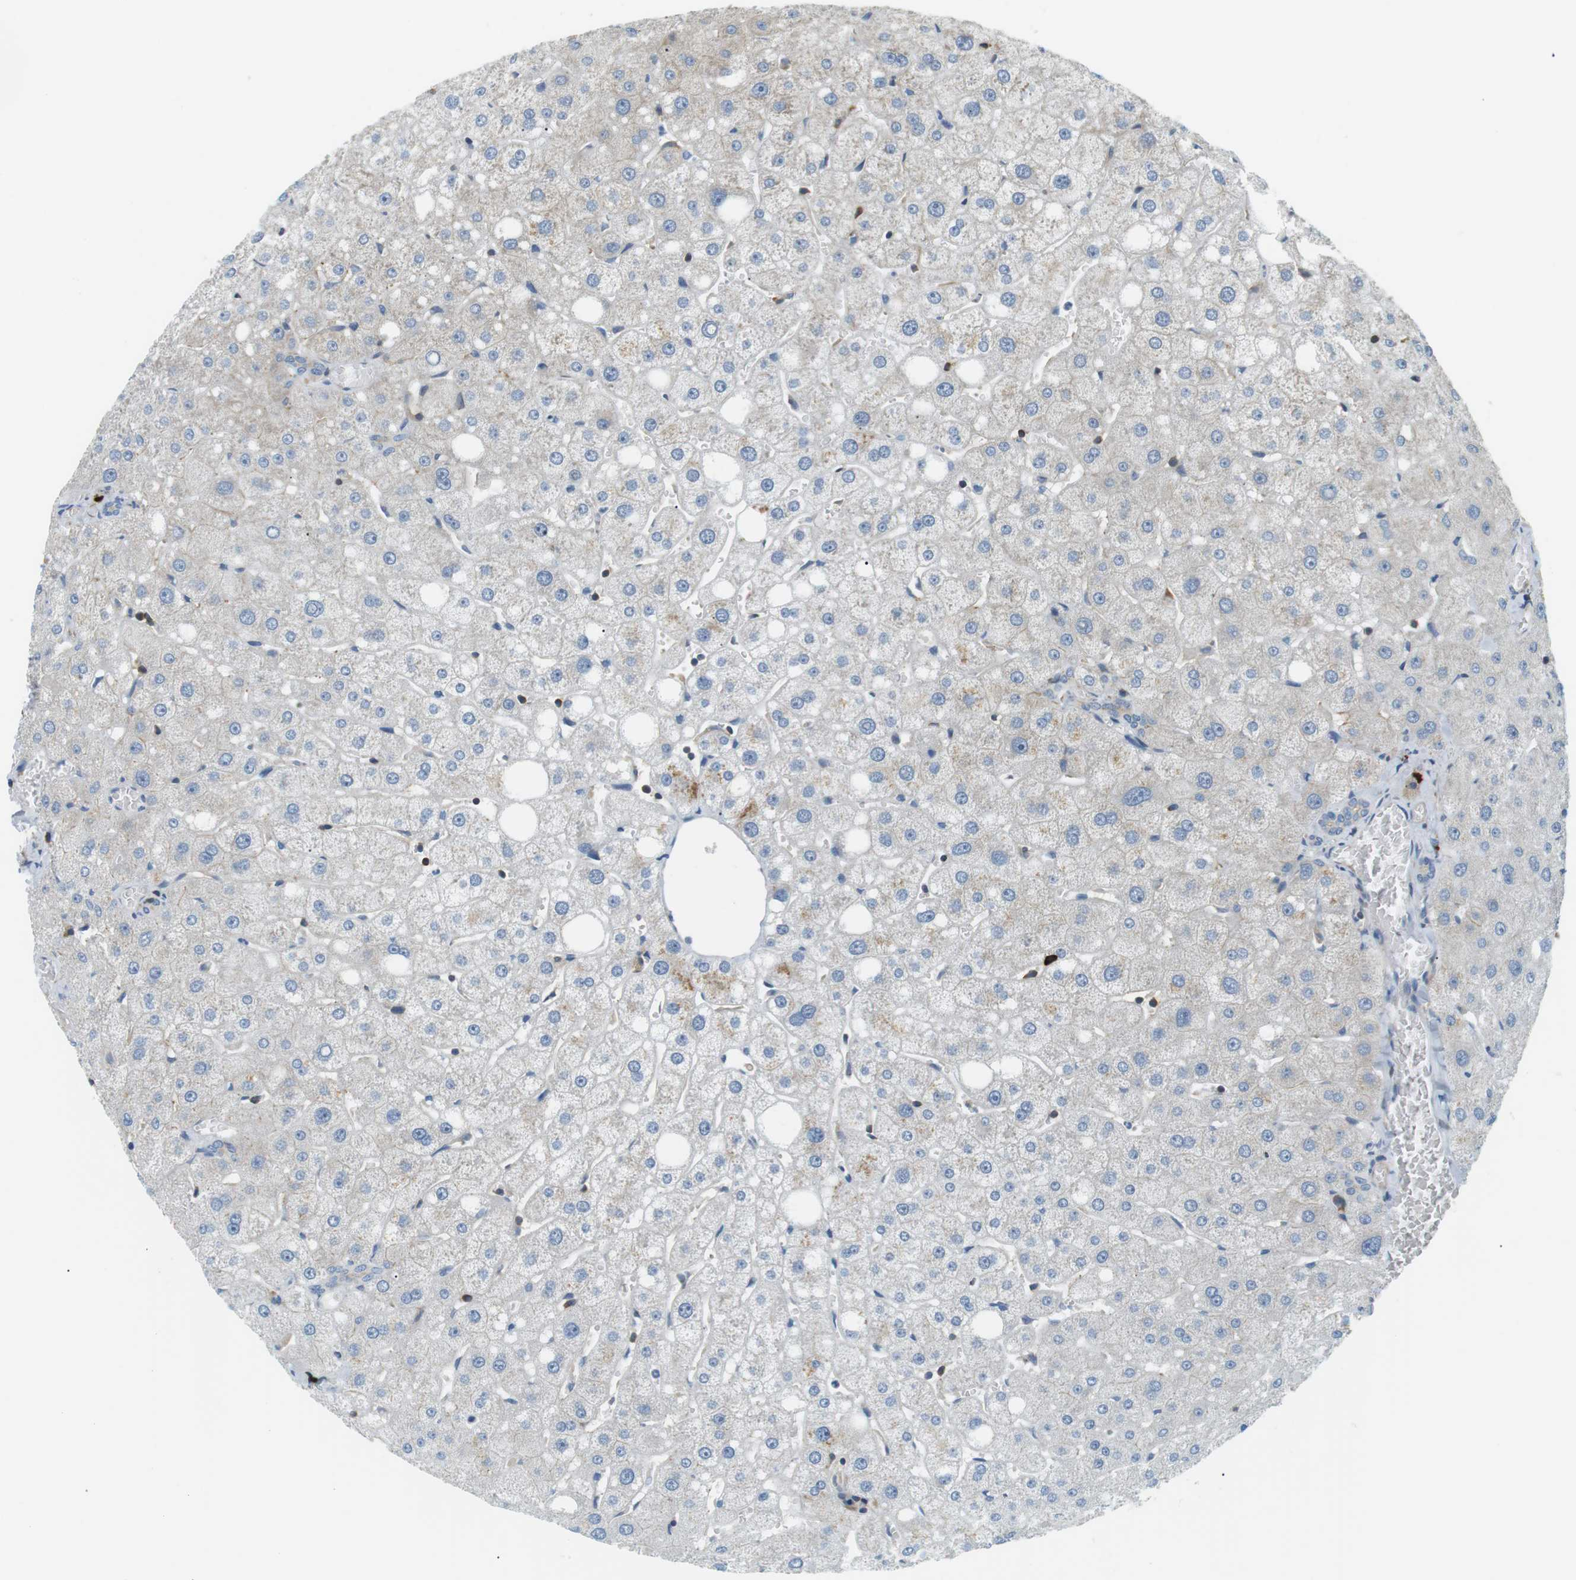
{"staining": {"intensity": "negative", "quantity": "none", "location": "none"}, "tissue": "liver", "cell_type": "Cholangiocytes", "image_type": "normal", "snomed": [{"axis": "morphology", "description": "Normal tissue, NOS"}, {"axis": "topography", "description": "Liver"}], "caption": "Immunohistochemistry (IHC) of unremarkable liver shows no positivity in cholangiocytes.", "gene": "TMEM200A", "patient": {"sex": "male", "age": 73}}